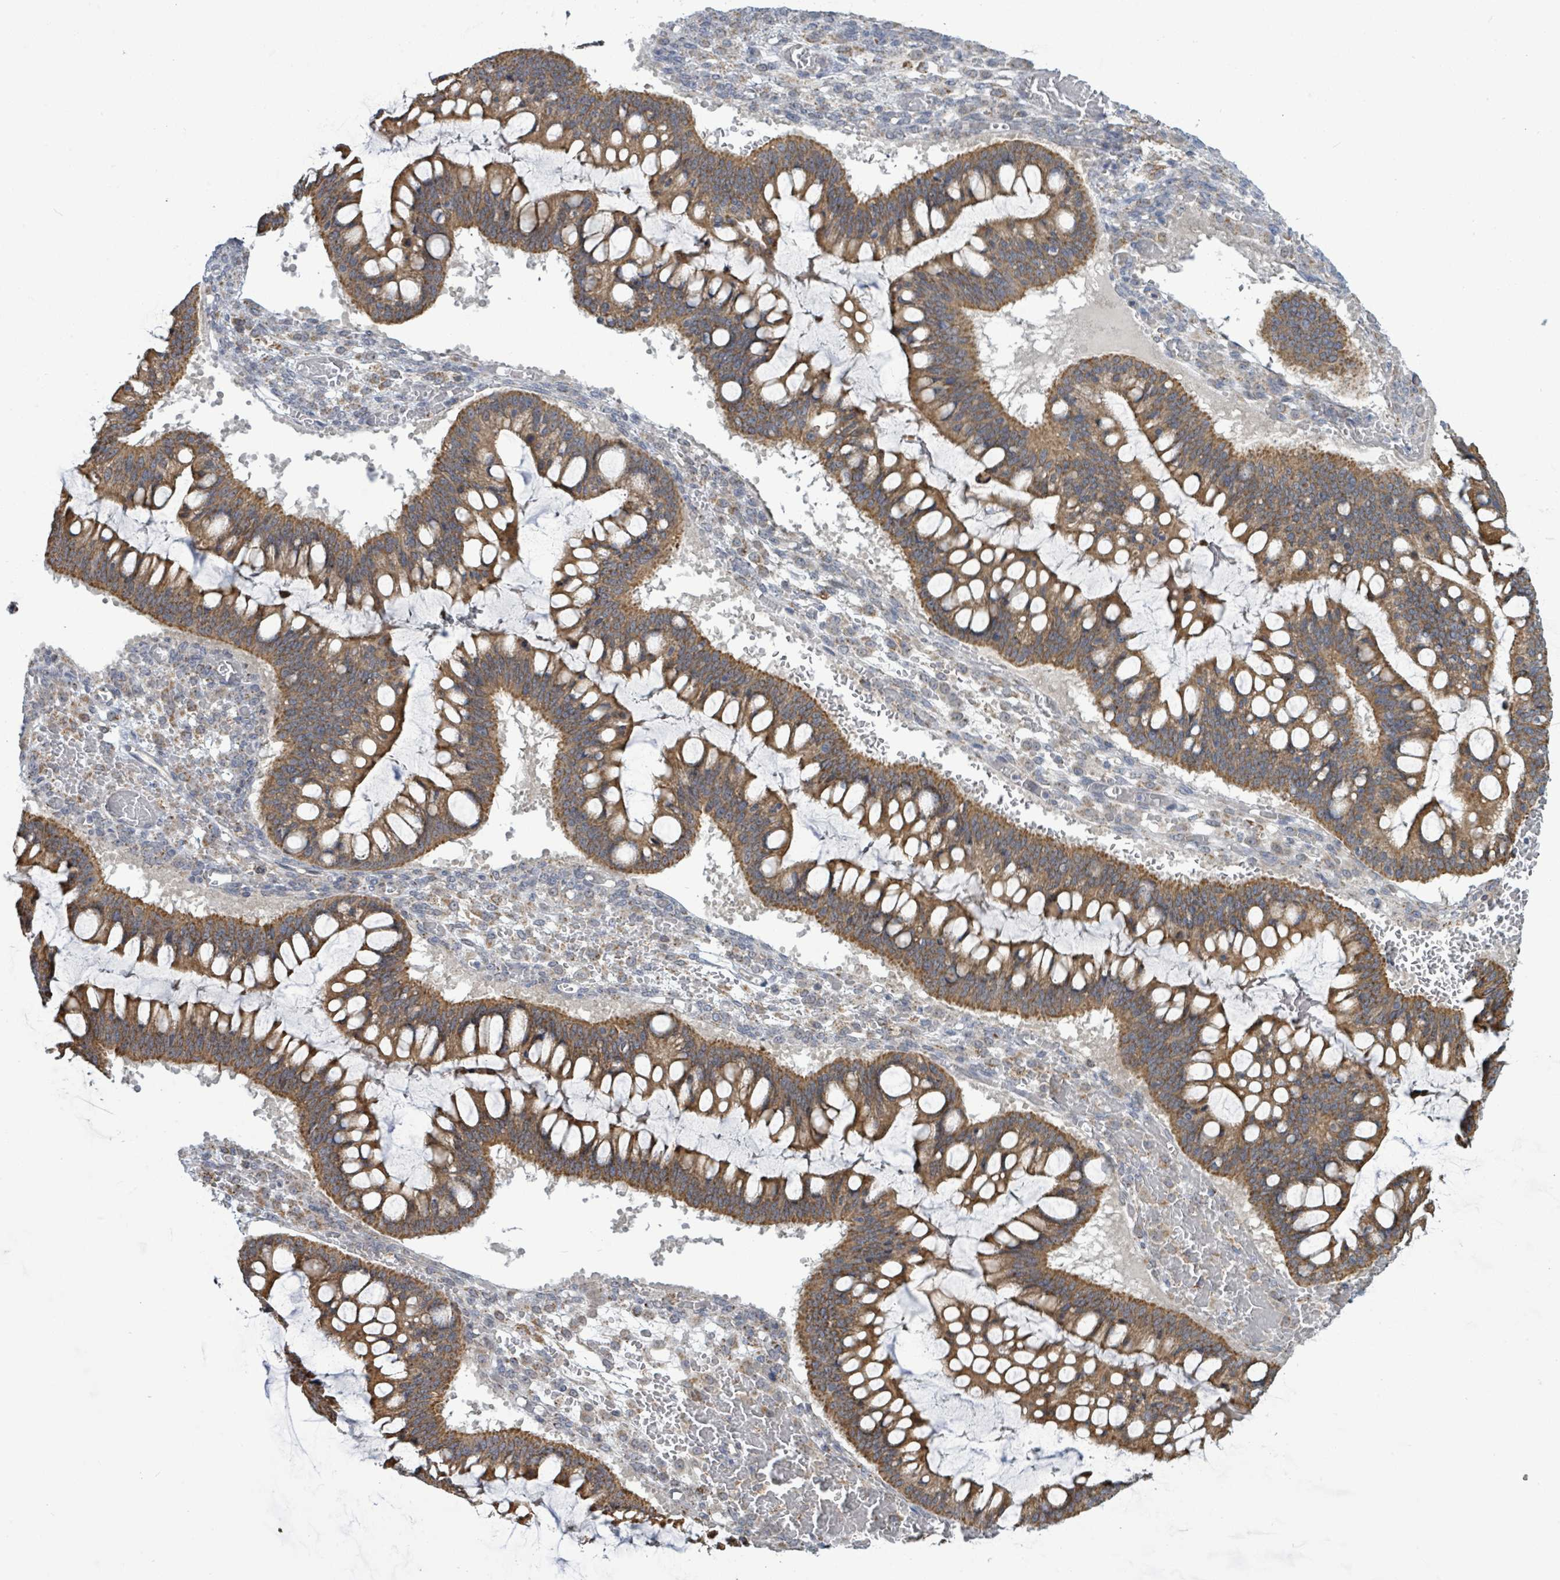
{"staining": {"intensity": "moderate", "quantity": ">75%", "location": "cytoplasmic/membranous"}, "tissue": "ovarian cancer", "cell_type": "Tumor cells", "image_type": "cancer", "snomed": [{"axis": "morphology", "description": "Cystadenocarcinoma, mucinous, NOS"}, {"axis": "topography", "description": "Ovary"}], "caption": "Ovarian mucinous cystadenocarcinoma stained for a protein (brown) exhibits moderate cytoplasmic/membranous positive expression in approximately >75% of tumor cells.", "gene": "COQ10B", "patient": {"sex": "female", "age": 73}}